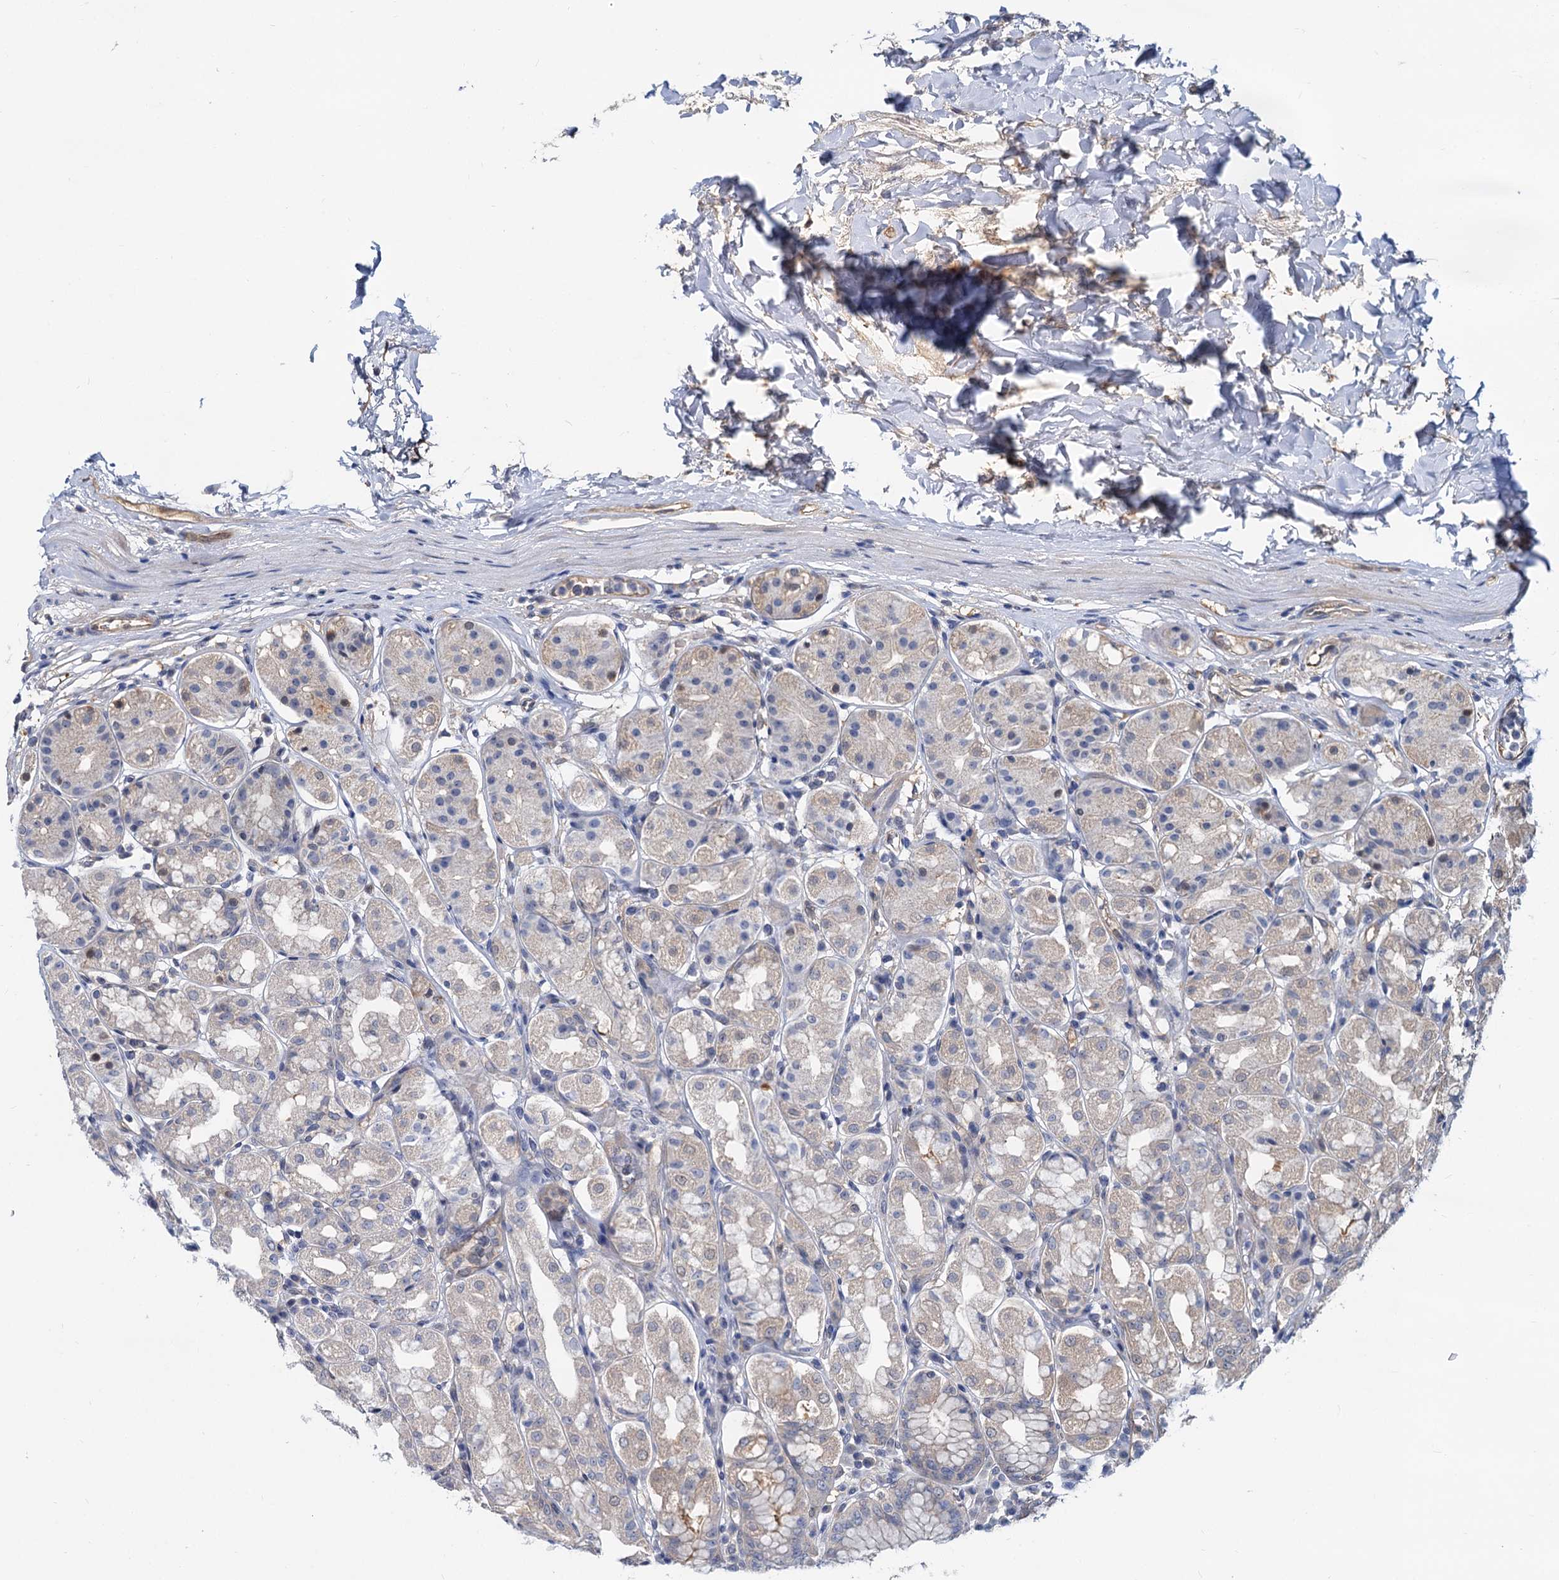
{"staining": {"intensity": "weak", "quantity": "<25%", "location": "cytoplasmic/membranous"}, "tissue": "stomach", "cell_type": "Glandular cells", "image_type": "normal", "snomed": [{"axis": "morphology", "description": "Normal tissue, NOS"}, {"axis": "topography", "description": "Stomach"}, {"axis": "topography", "description": "Stomach, lower"}], "caption": "The histopathology image shows no significant staining in glandular cells of stomach. (Stains: DAB (3,3'-diaminobenzidine) IHC with hematoxylin counter stain, Microscopy: brightfield microscopy at high magnification).", "gene": "SNX15", "patient": {"sex": "female", "age": 56}}